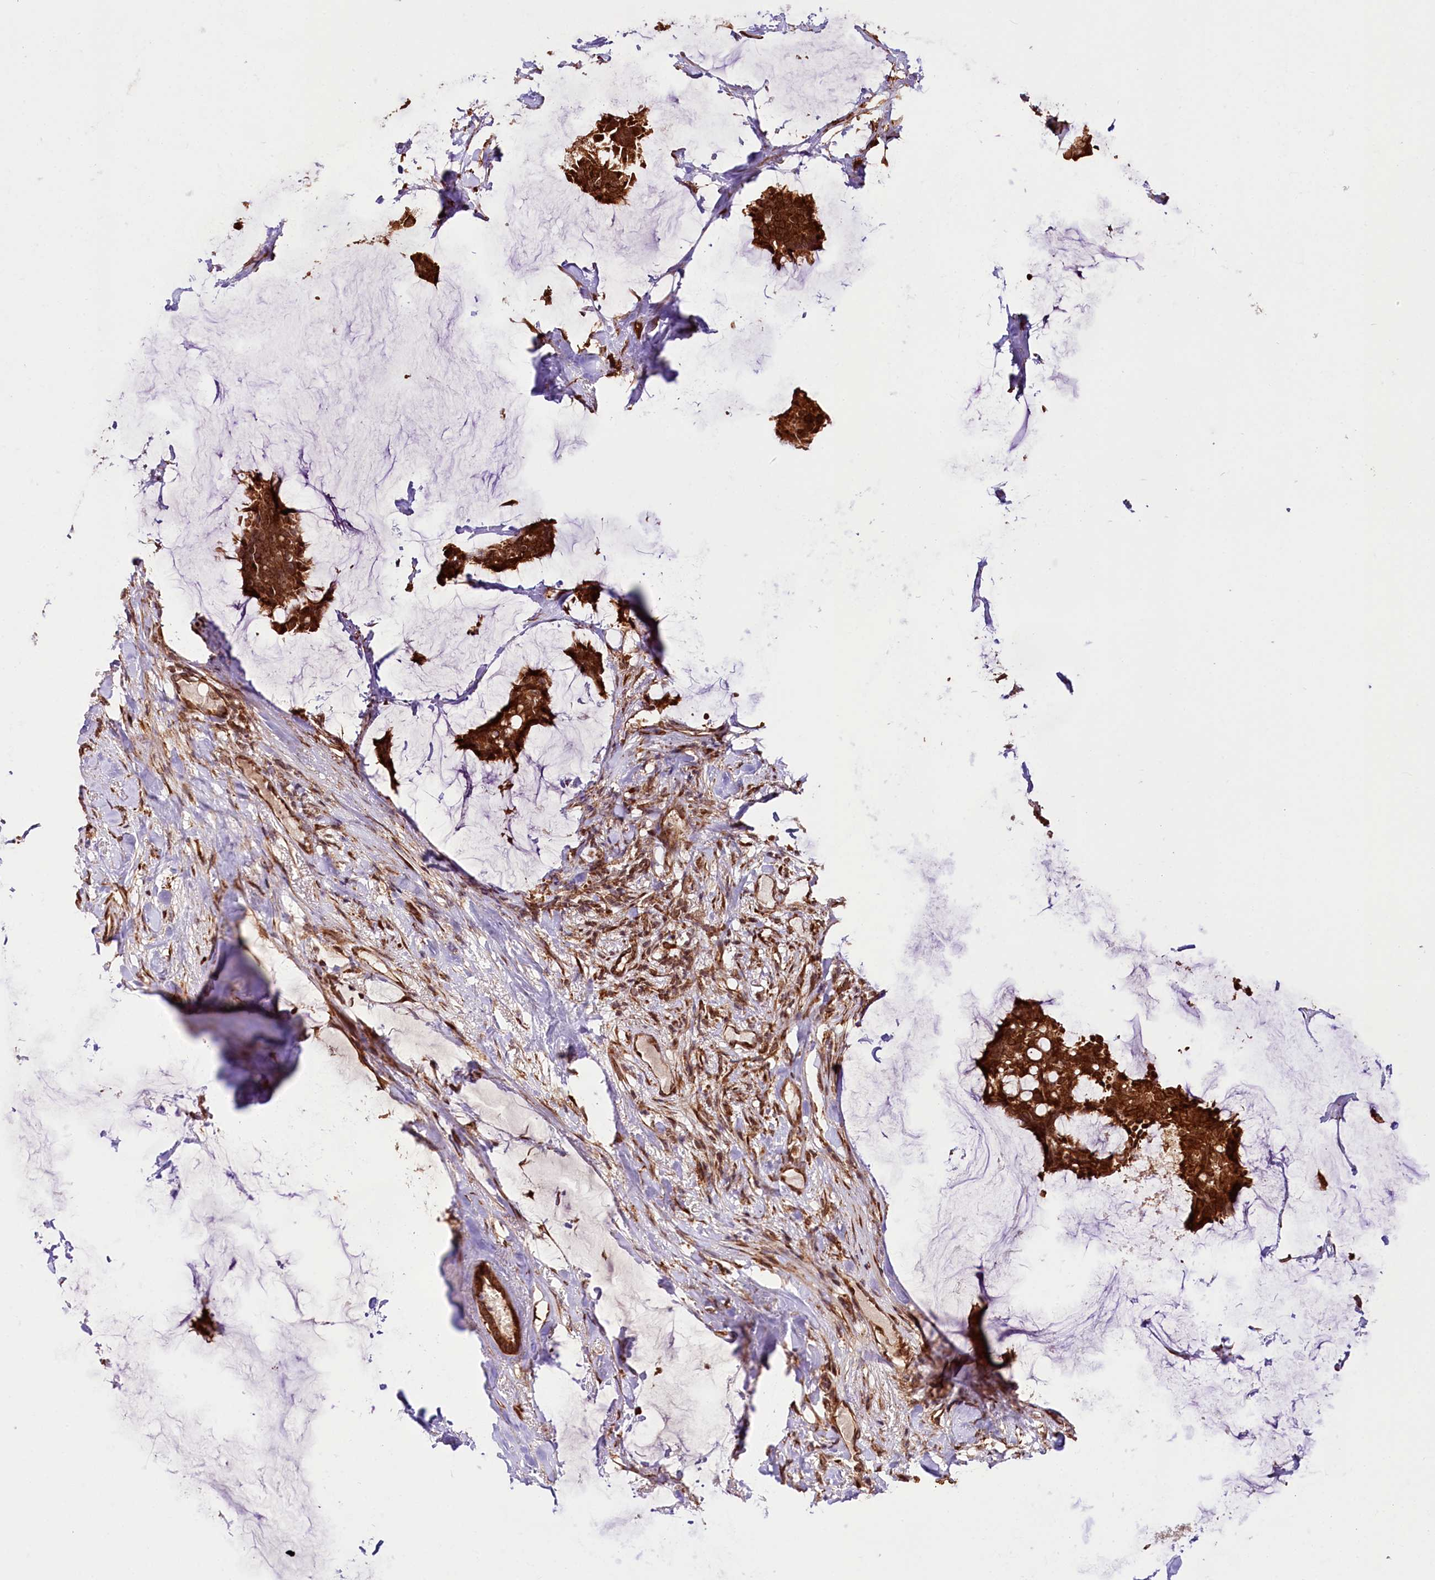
{"staining": {"intensity": "strong", "quantity": ">75%", "location": "cytoplasmic/membranous"}, "tissue": "breast cancer", "cell_type": "Tumor cells", "image_type": "cancer", "snomed": [{"axis": "morphology", "description": "Duct carcinoma"}, {"axis": "topography", "description": "Breast"}], "caption": "A high-resolution photomicrograph shows immunohistochemistry staining of breast cancer (invasive ductal carcinoma), which reveals strong cytoplasmic/membranous positivity in about >75% of tumor cells. The staining is performed using DAB brown chromogen to label protein expression. The nuclei are counter-stained blue using hematoxylin.", "gene": "CUTC", "patient": {"sex": "female", "age": 93}}